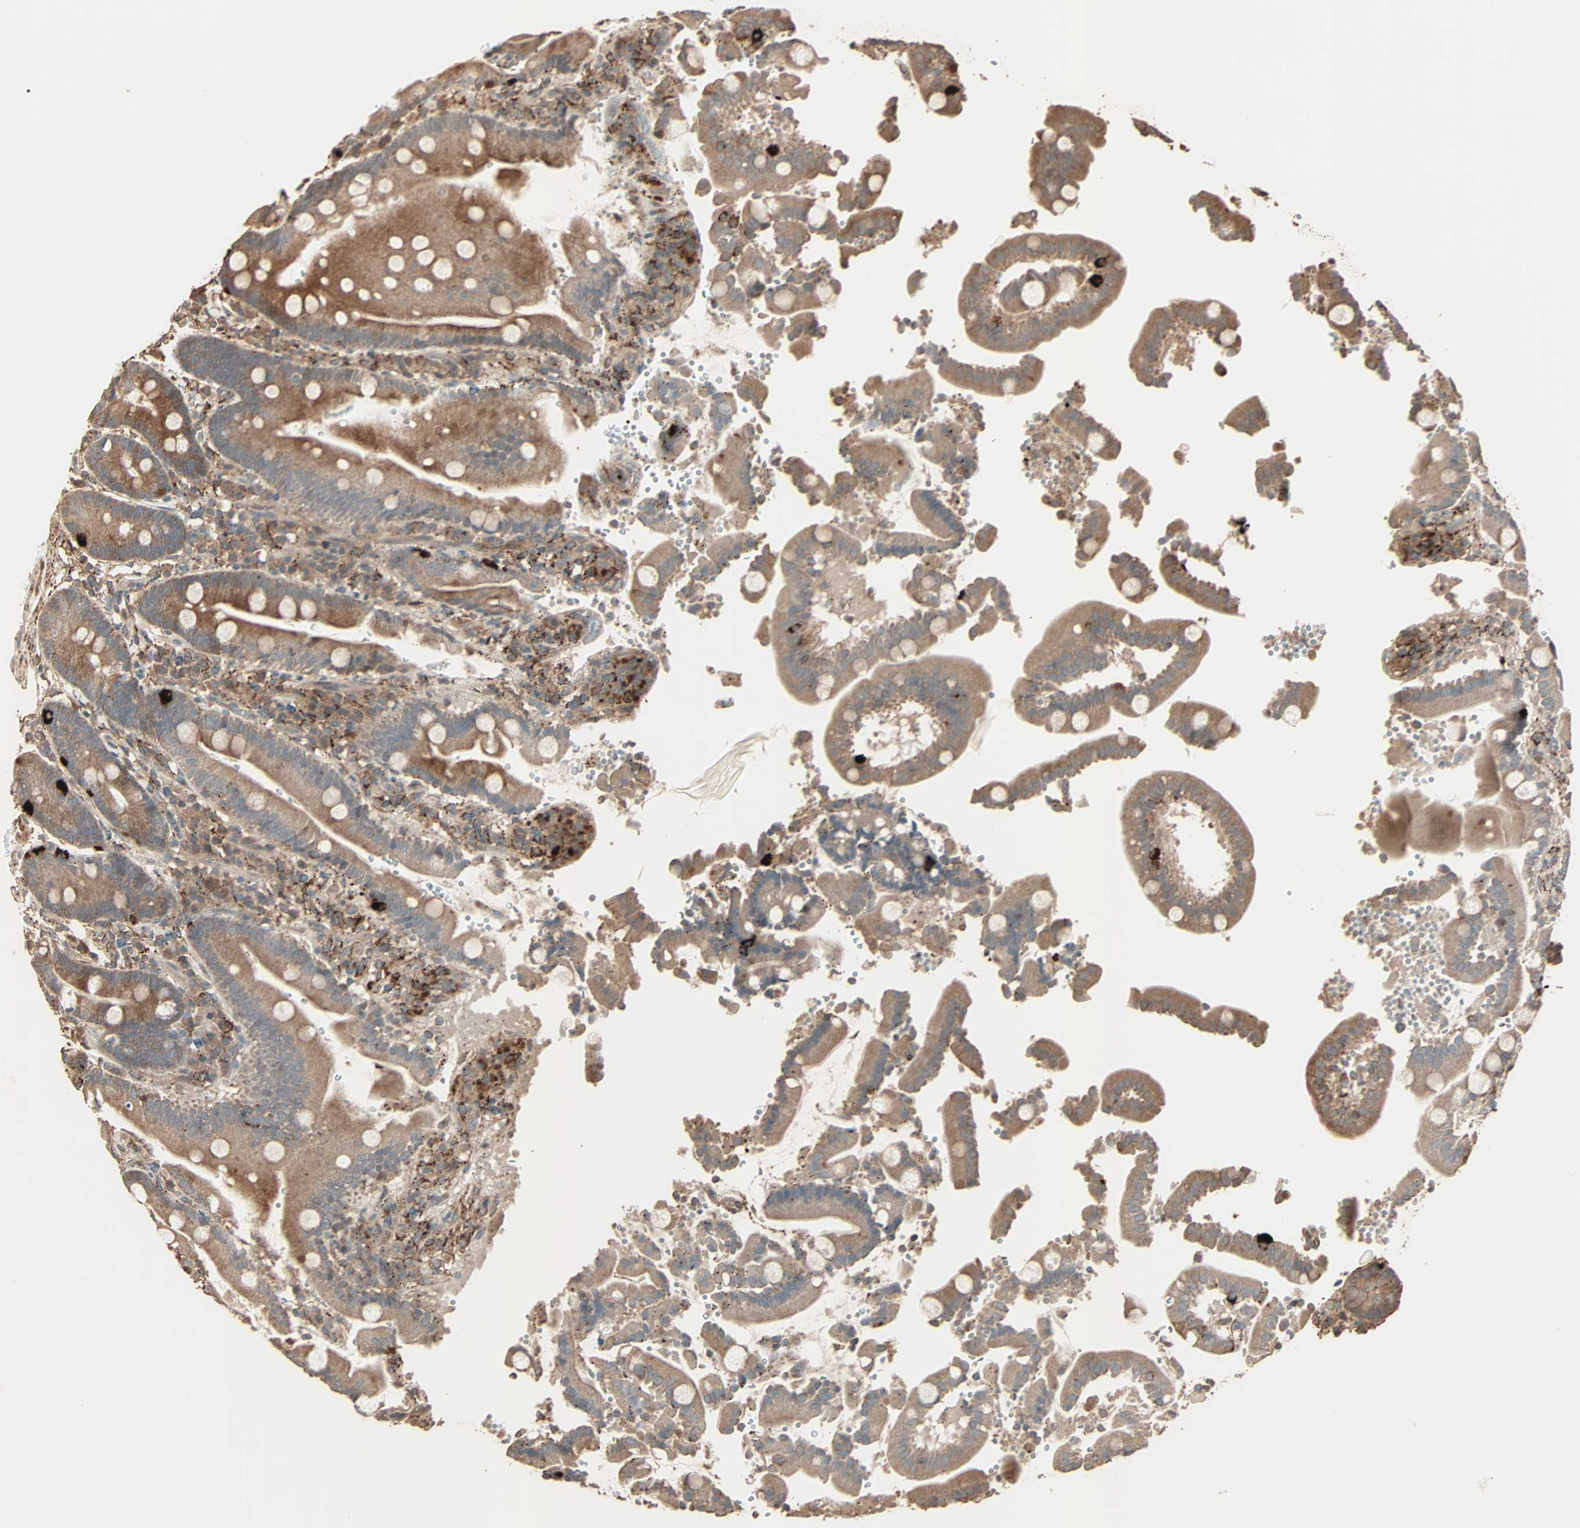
{"staining": {"intensity": "strong", "quantity": ">75%", "location": "cytoplasmic/membranous"}, "tissue": "duodenum", "cell_type": "Glandular cells", "image_type": "normal", "snomed": [{"axis": "morphology", "description": "Normal tissue, NOS"}, {"axis": "topography", "description": "Small intestine, NOS"}], "caption": "High-power microscopy captured an immunohistochemistry image of normal duodenum, revealing strong cytoplasmic/membranous expression in approximately >75% of glandular cells. Nuclei are stained in blue.", "gene": "CALCRL", "patient": {"sex": "female", "age": 71}}